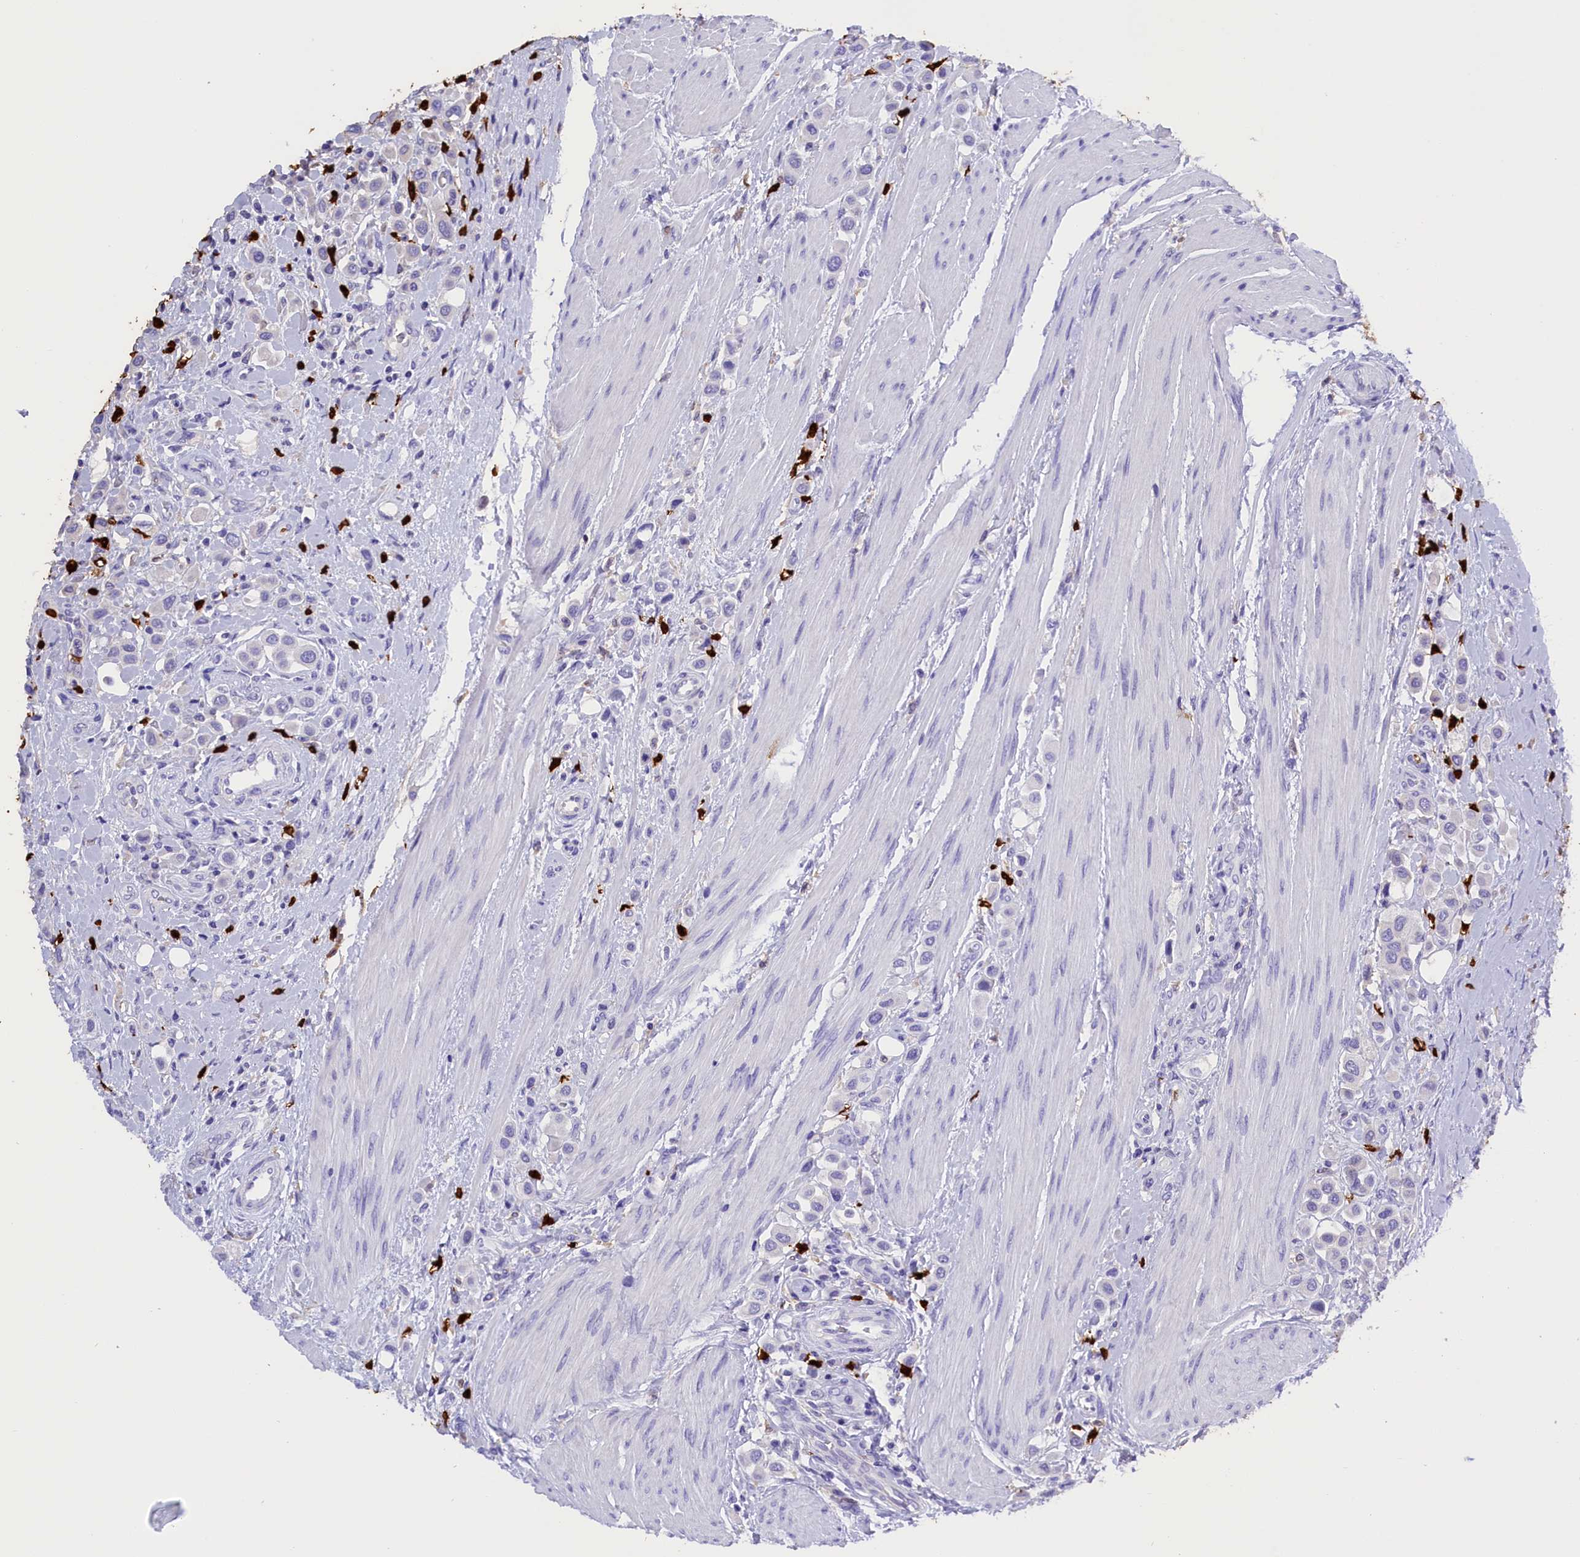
{"staining": {"intensity": "negative", "quantity": "none", "location": "none"}, "tissue": "urothelial cancer", "cell_type": "Tumor cells", "image_type": "cancer", "snomed": [{"axis": "morphology", "description": "Urothelial carcinoma, High grade"}, {"axis": "topography", "description": "Urinary bladder"}], "caption": "Tumor cells are negative for brown protein staining in urothelial cancer.", "gene": "CLC", "patient": {"sex": "male", "age": 50}}